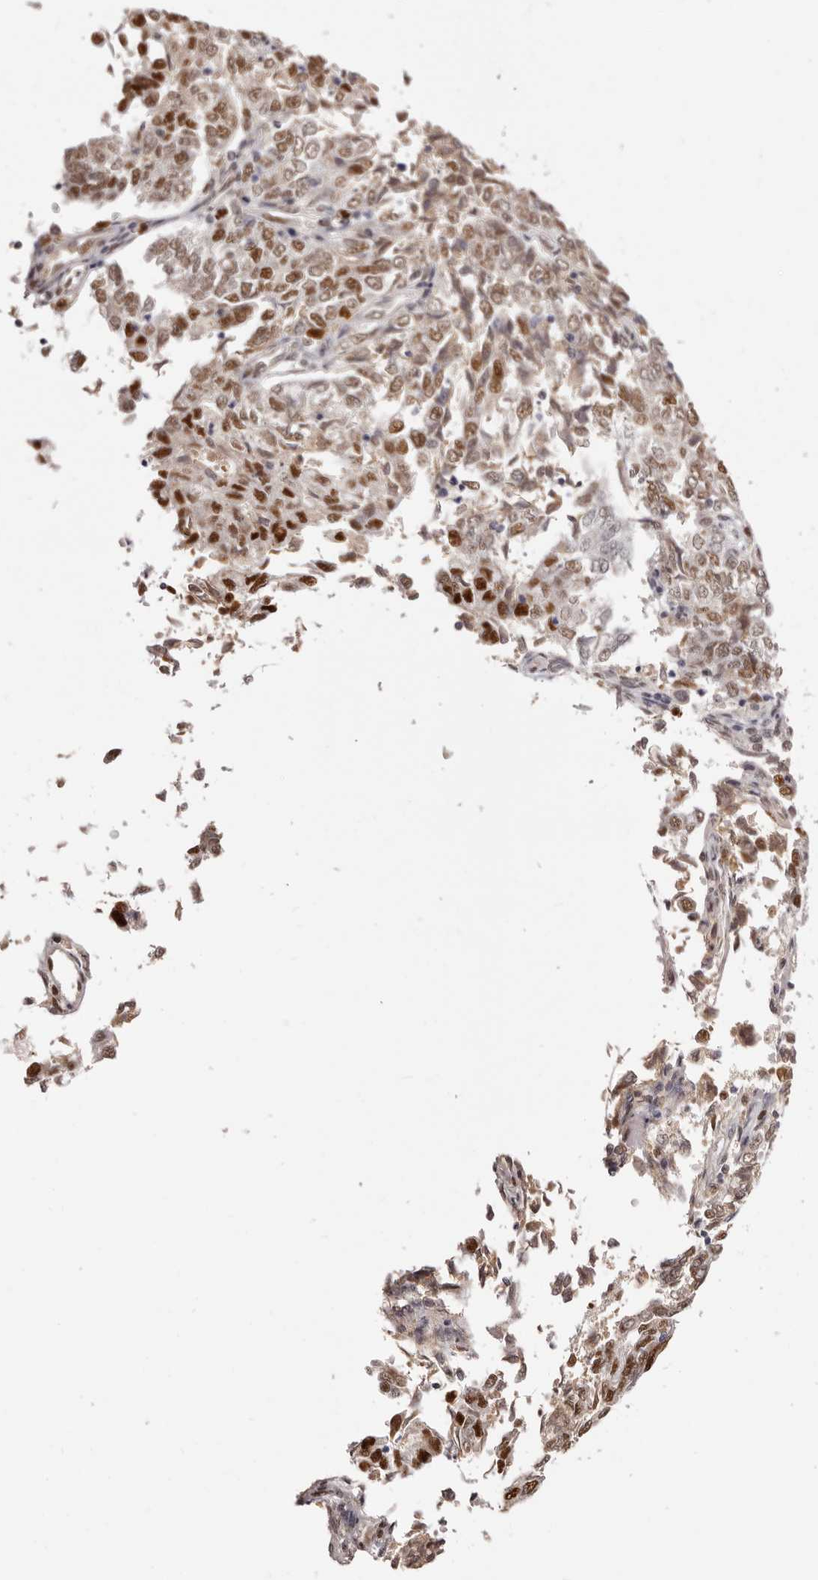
{"staining": {"intensity": "moderate", "quantity": ">75%", "location": "nuclear"}, "tissue": "endometrial cancer", "cell_type": "Tumor cells", "image_type": "cancer", "snomed": [{"axis": "morphology", "description": "Adenocarcinoma, NOS"}, {"axis": "topography", "description": "Endometrium"}], "caption": "High-power microscopy captured an IHC photomicrograph of endometrial cancer (adenocarcinoma), revealing moderate nuclear expression in approximately >75% of tumor cells. (Stains: DAB in brown, nuclei in blue, Microscopy: brightfield microscopy at high magnification).", "gene": "TKT", "patient": {"sex": "female", "age": 80}}